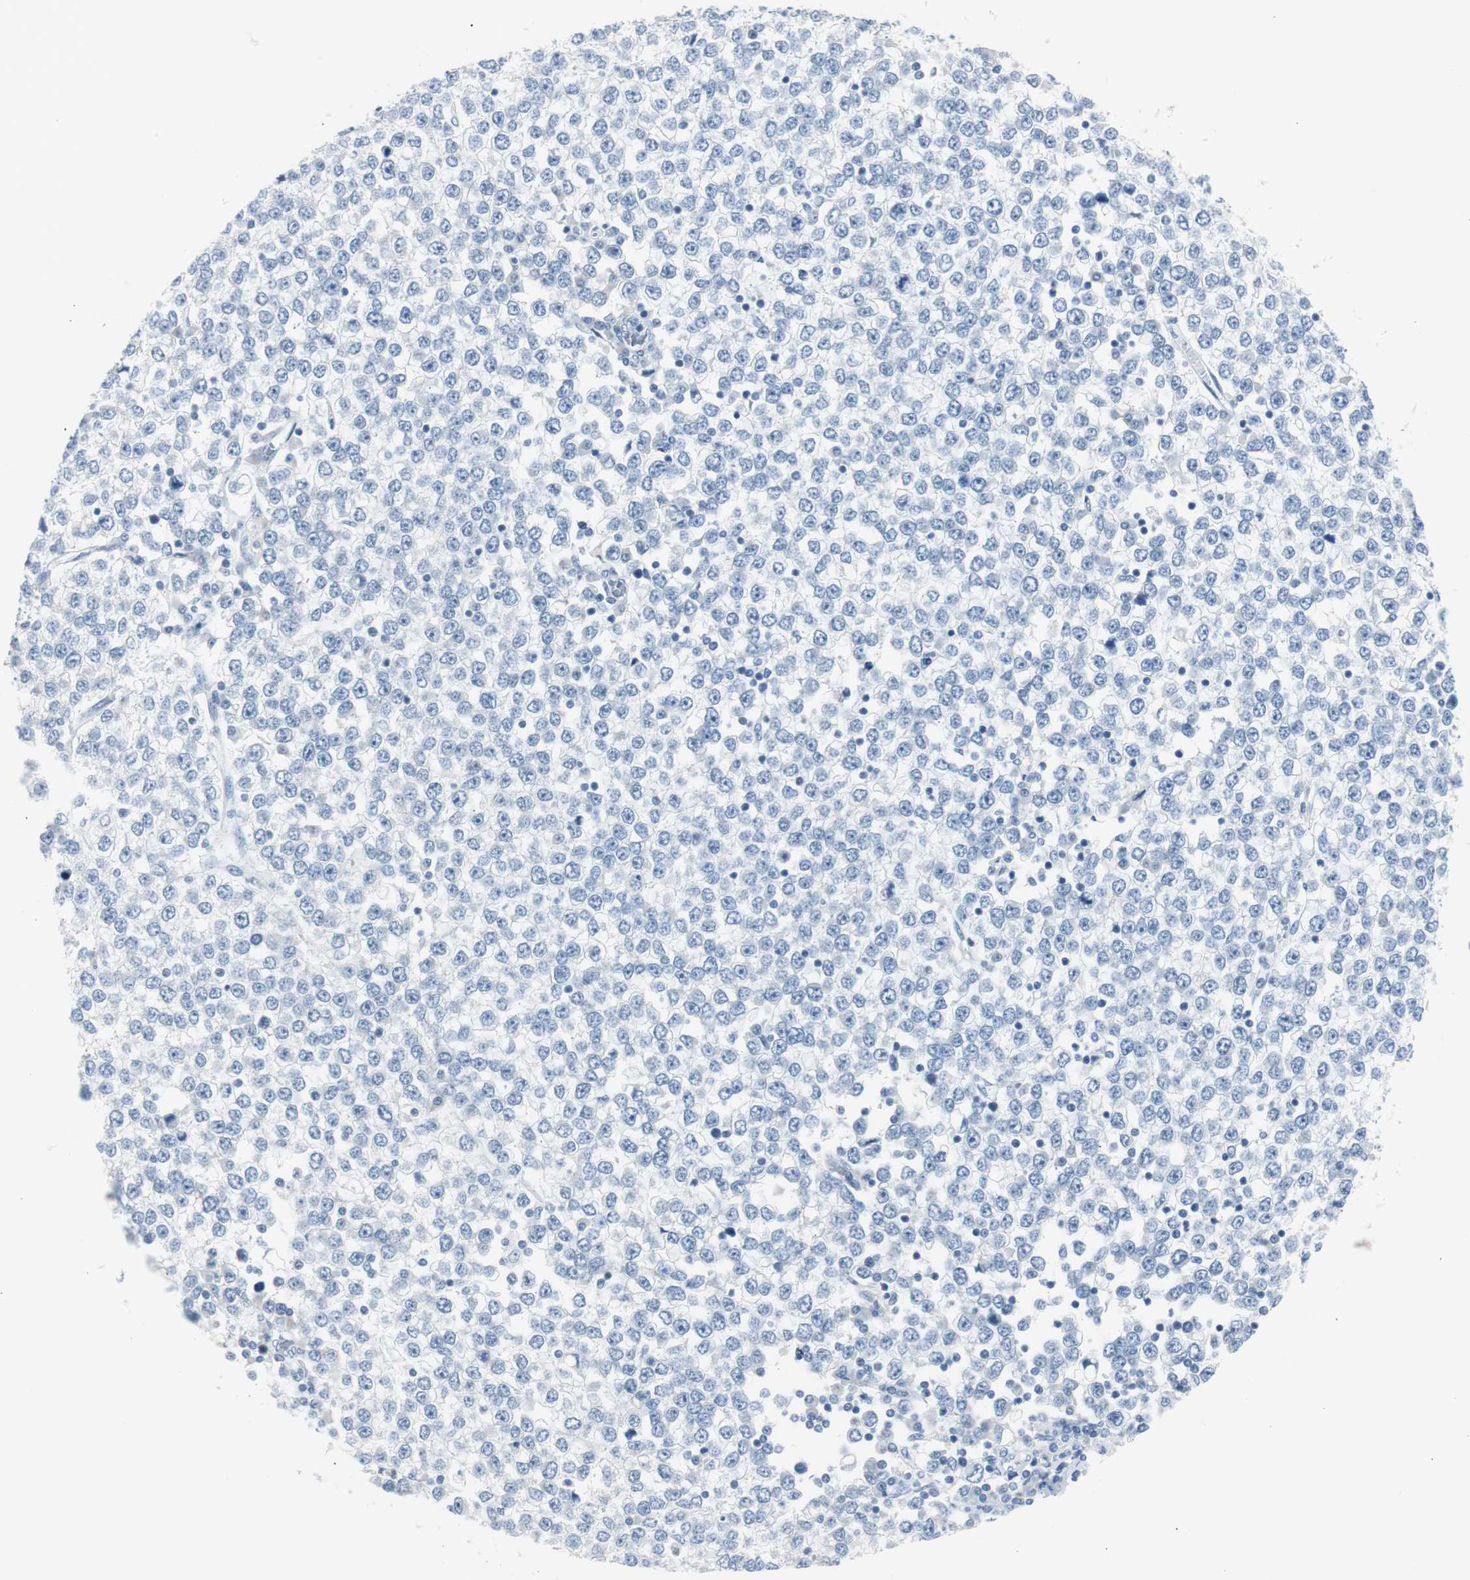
{"staining": {"intensity": "negative", "quantity": "none", "location": "none"}, "tissue": "testis cancer", "cell_type": "Tumor cells", "image_type": "cancer", "snomed": [{"axis": "morphology", "description": "Seminoma, NOS"}, {"axis": "topography", "description": "Testis"}], "caption": "Immunohistochemical staining of seminoma (testis) reveals no significant expression in tumor cells.", "gene": "S100A7", "patient": {"sex": "male", "age": 65}}